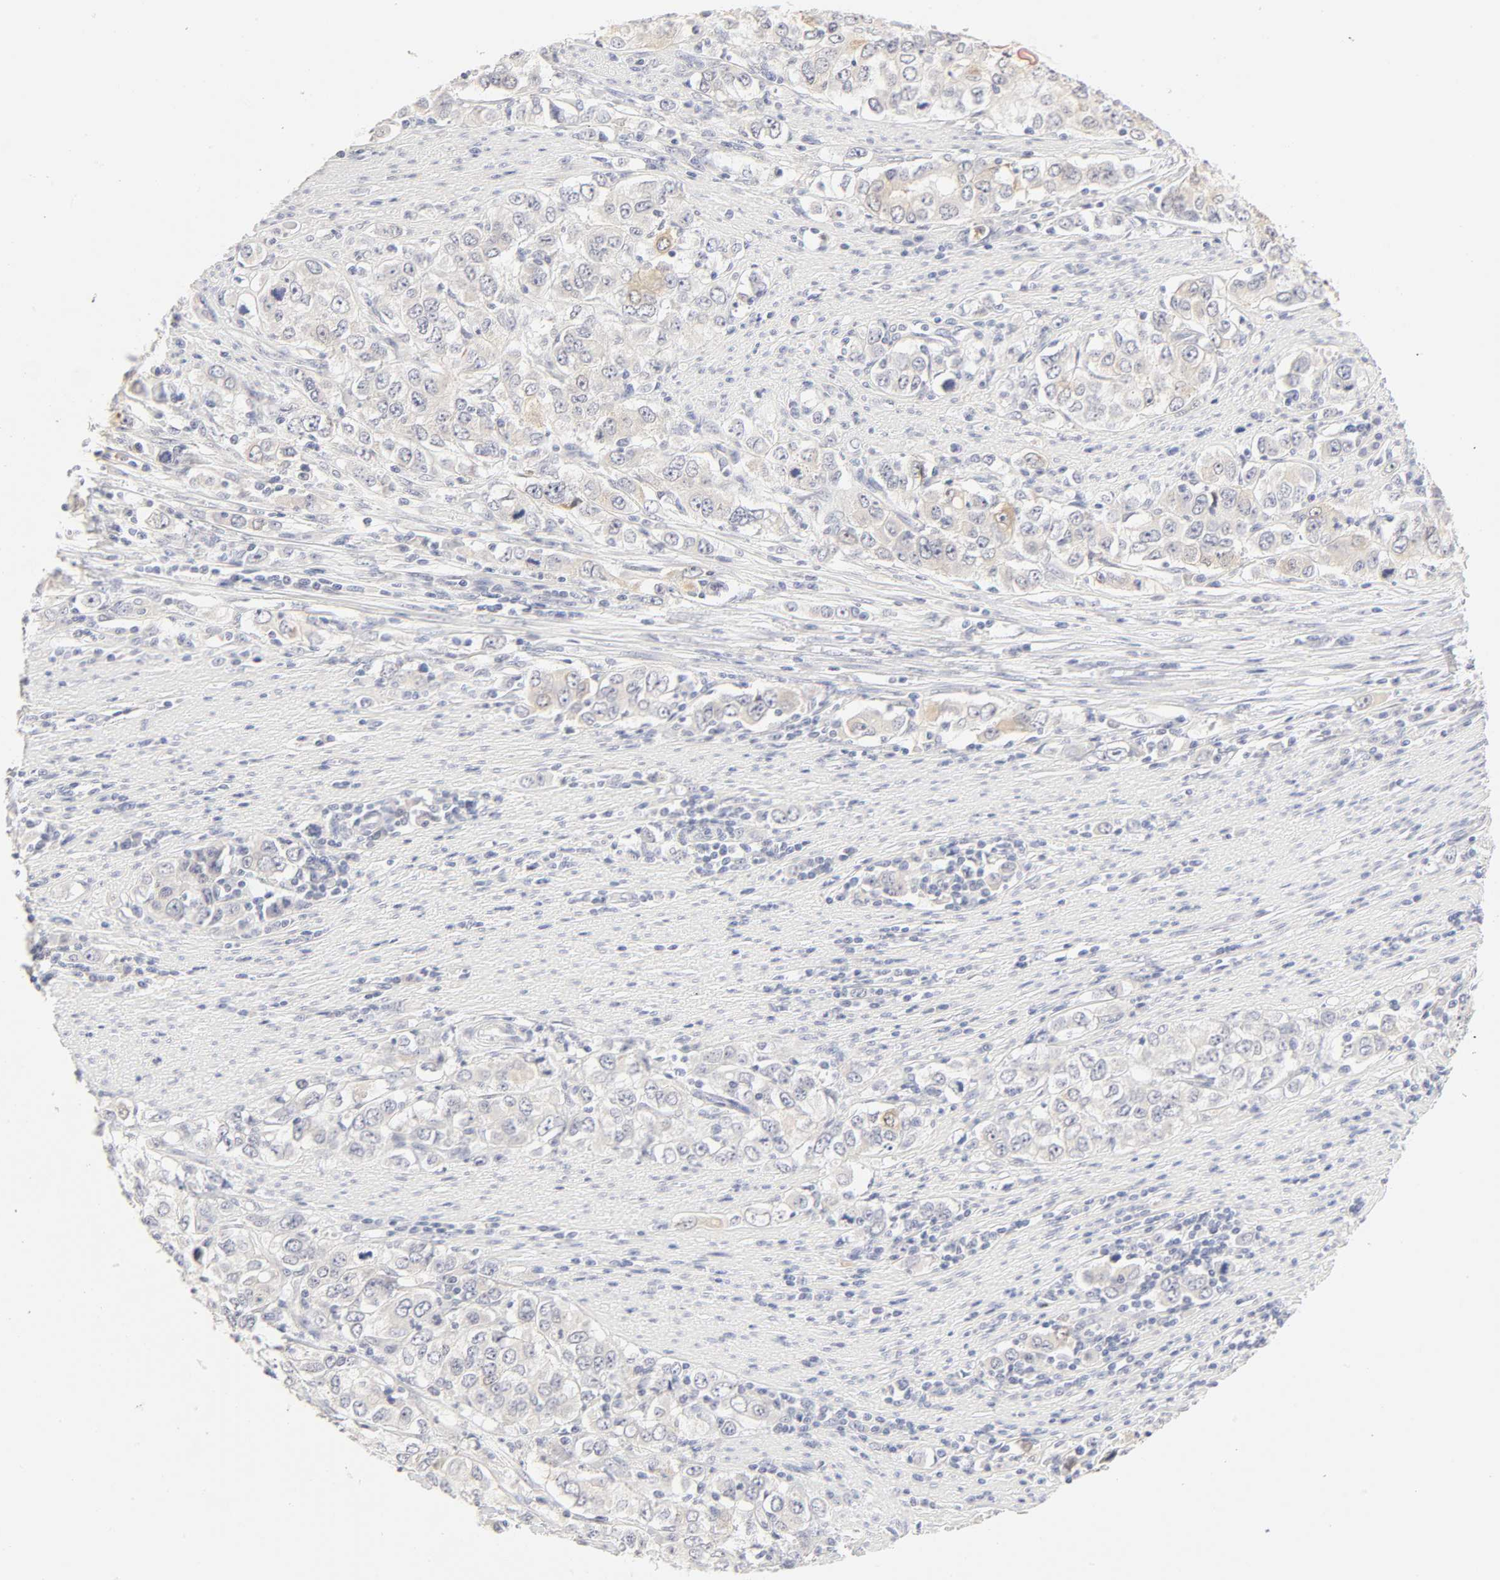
{"staining": {"intensity": "moderate", "quantity": "<25%", "location": "cytoplasmic/membranous"}, "tissue": "stomach cancer", "cell_type": "Tumor cells", "image_type": "cancer", "snomed": [{"axis": "morphology", "description": "Adenocarcinoma, NOS"}, {"axis": "topography", "description": "Stomach, lower"}], "caption": "The immunohistochemical stain highlights moderate cytoplasmic/membranous expression in tumor cells of adenocarcinoma (stomach) tissue.", "gene": "CYP4B1", "patient": {"sex": "female", "age": 72}}